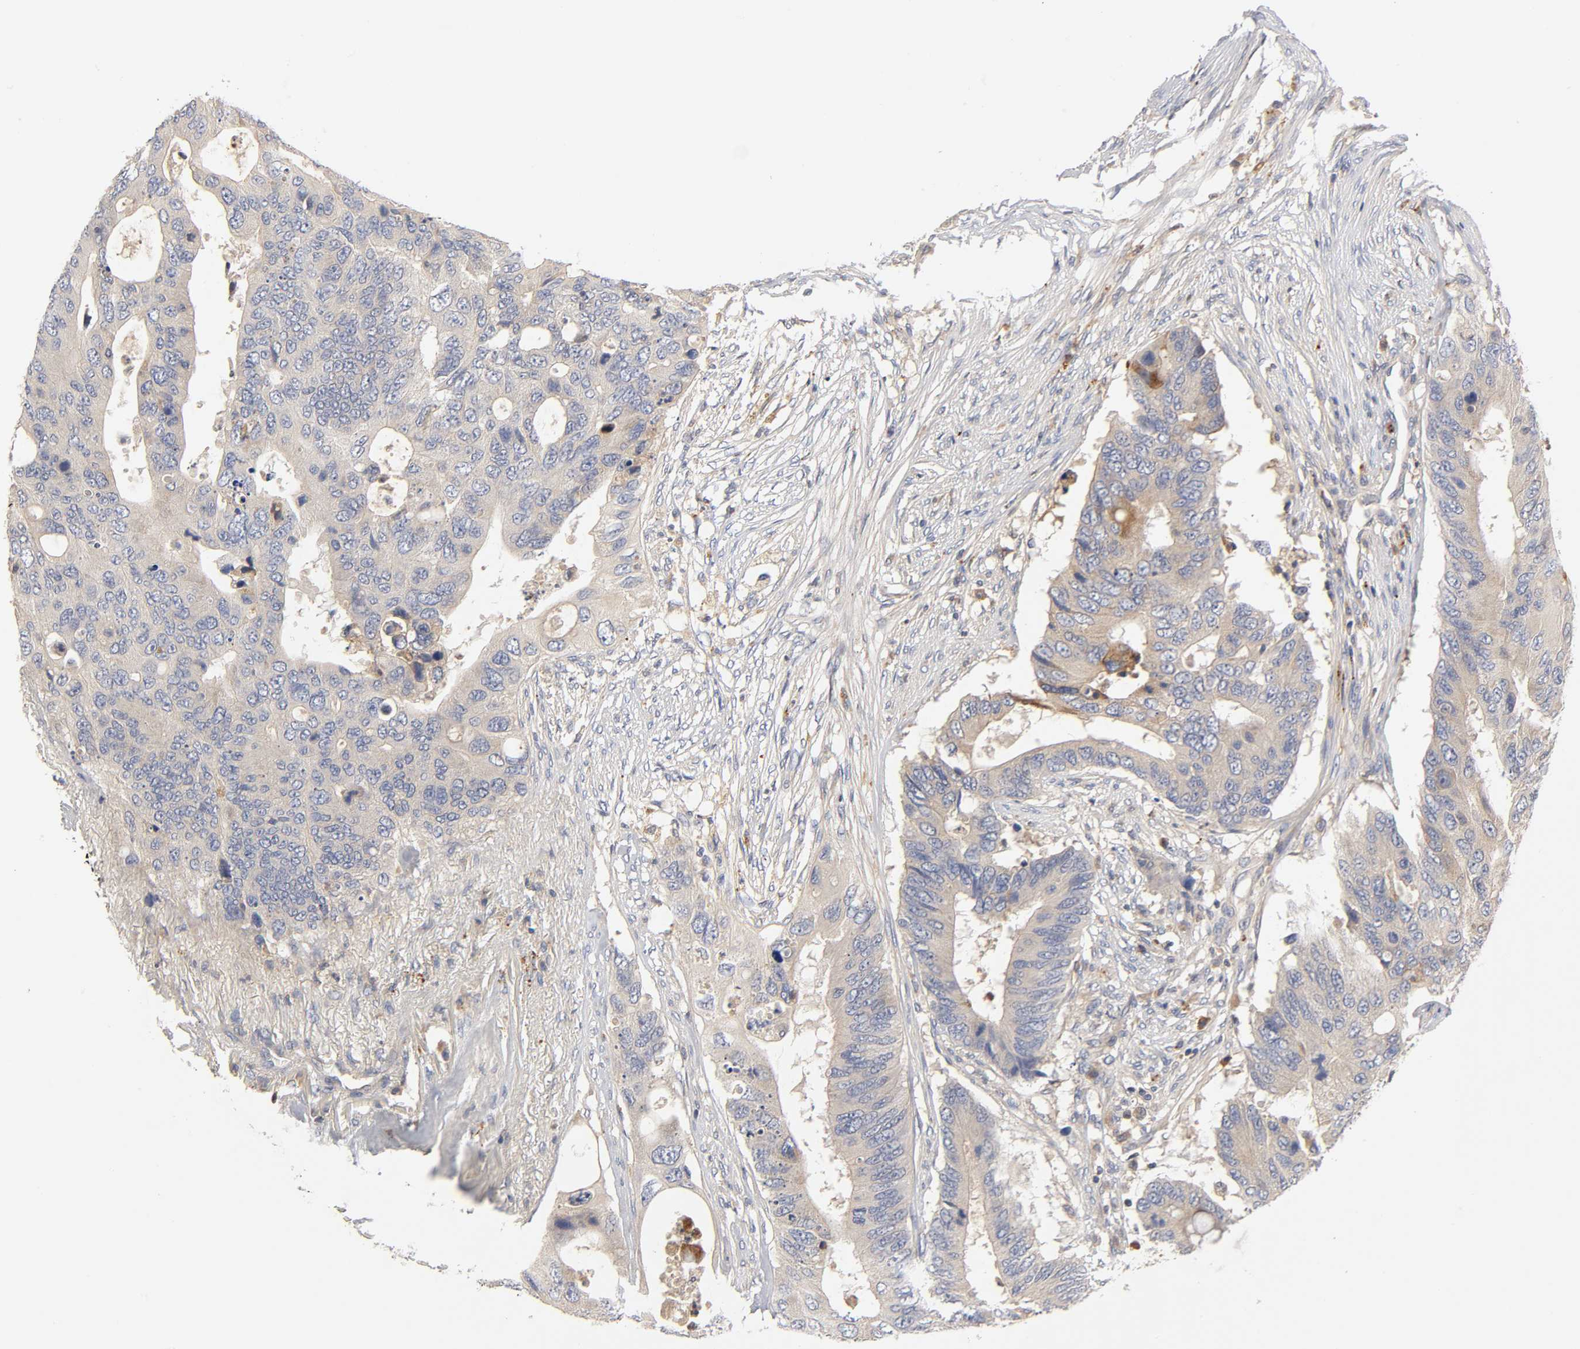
{"staining": {"intensity": "weak", "quantity": "25%-75%", "location": "cytoplasmic/membranous"}, "tissue": "colorectal cancer", "cell_type": "Tumor cells", "image_type": "cancer", "snomed": [{"axis": "morphology", "description": "Adenocarcinoma, NOS"}, {"axis": "topography", "description": "Colon"}], "caption": "DAB immunohistochemical staining of colorectal adenocarcinoma shows weak cytoplasmic/membranous protein positivity in about 25%-75% of tumor cells. Nuclei are stained in blue.", "gene": "RHOA", "patient": {"sex": "male", "age": 71}}